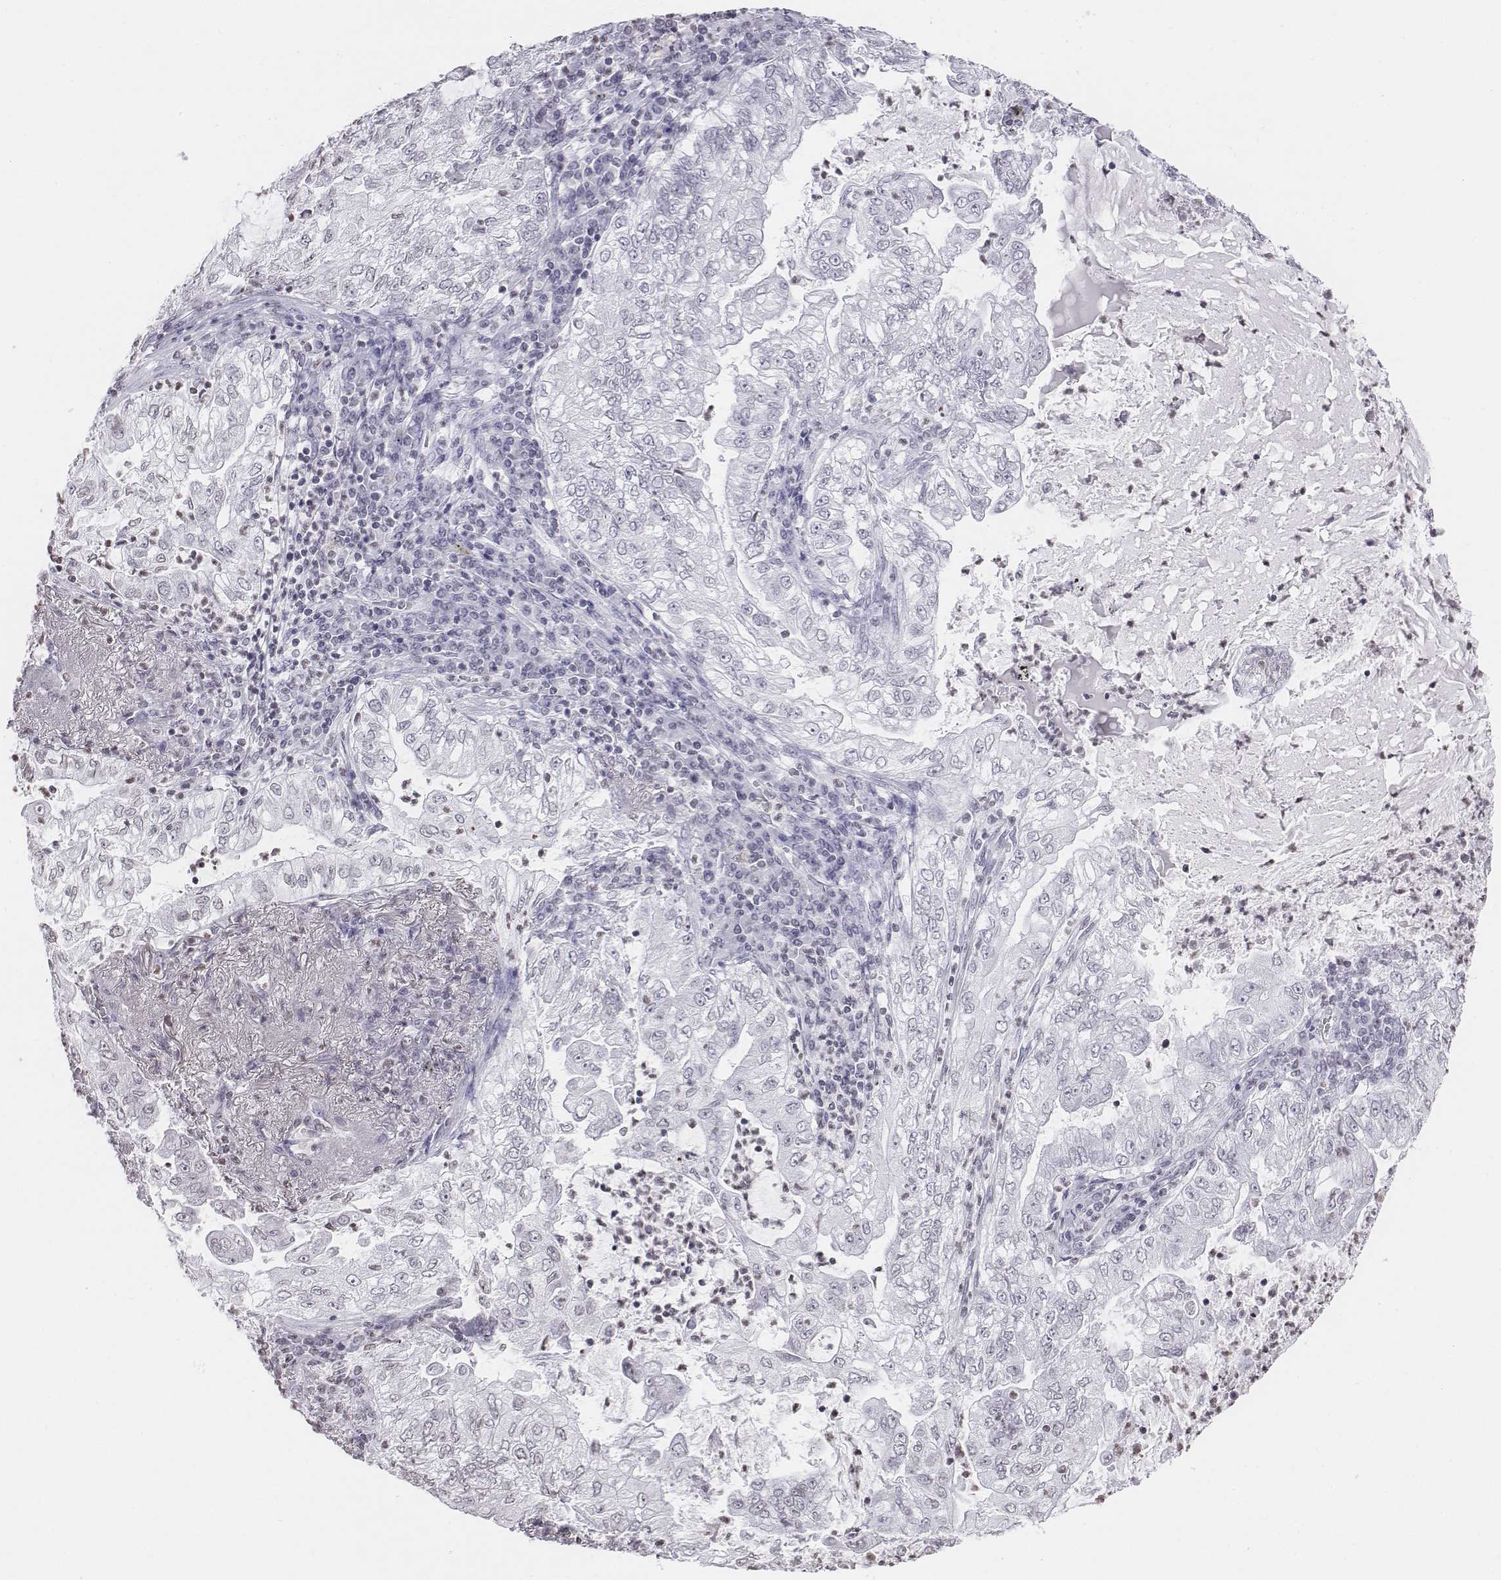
{"staining": {"intensity": "negative", "quantity": "none", "location": "none"}, "tissue": "lung cancer", "cell_type": "Tumor cells", "image_type": "cancer", "snomed": [{"axis": "morphology", "description": "Adenocarcinoma, NOS"}, {"axis": "topography", "description": "Lung"}], "caption": "This is an IHC histopathology image of human lung adenocarcinoma. There is no expression in tumor cells.", "gene": "BARHL1", "patient": {"sex": "female", "age": 73}}